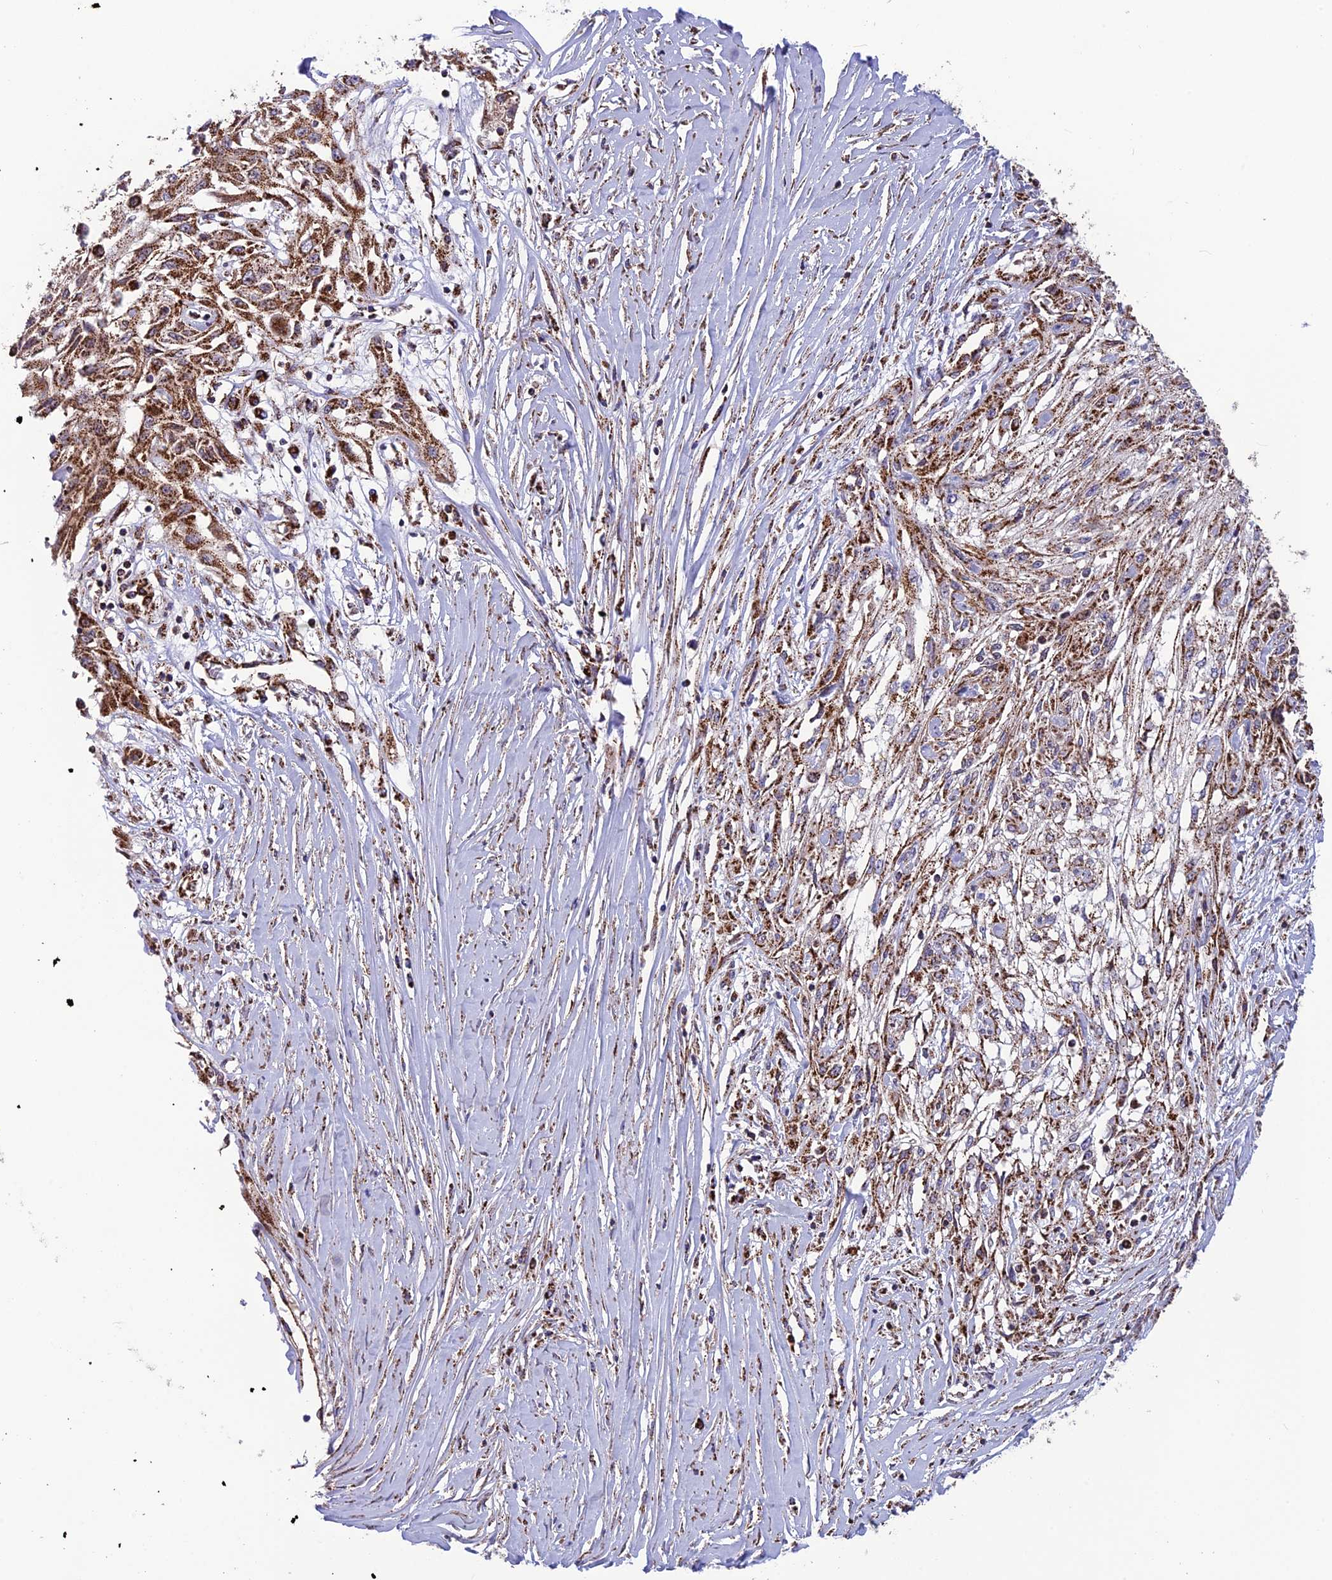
{"staining": {"intensity": "moderate", "quantity": ">75%", "location": "cytoplasmic/membranous"}, "tissue": "skin cancer", "cell_type": "Tumor cells", "image_type": "cancer", "snomed": [{"axis": "morphology", "description": "Squamous cell carcinoma, NOS"}, {"axis": "morphology", "description": "Squamous cell carcinoma, metastatic, NOS"}, {"axis": "topography", "description": "Skin"}, {"axis": "topography", "description": "Lymph node"}], "caption": "A histopathology image showing moderate cytoplasmic/membranous expression in approximately >75% of tumor cells in skin cancer, as visualized by brown immunohistochemical staining.", "gene": "MRPS18B", "patient": {"sex": "male", "age": 75}}